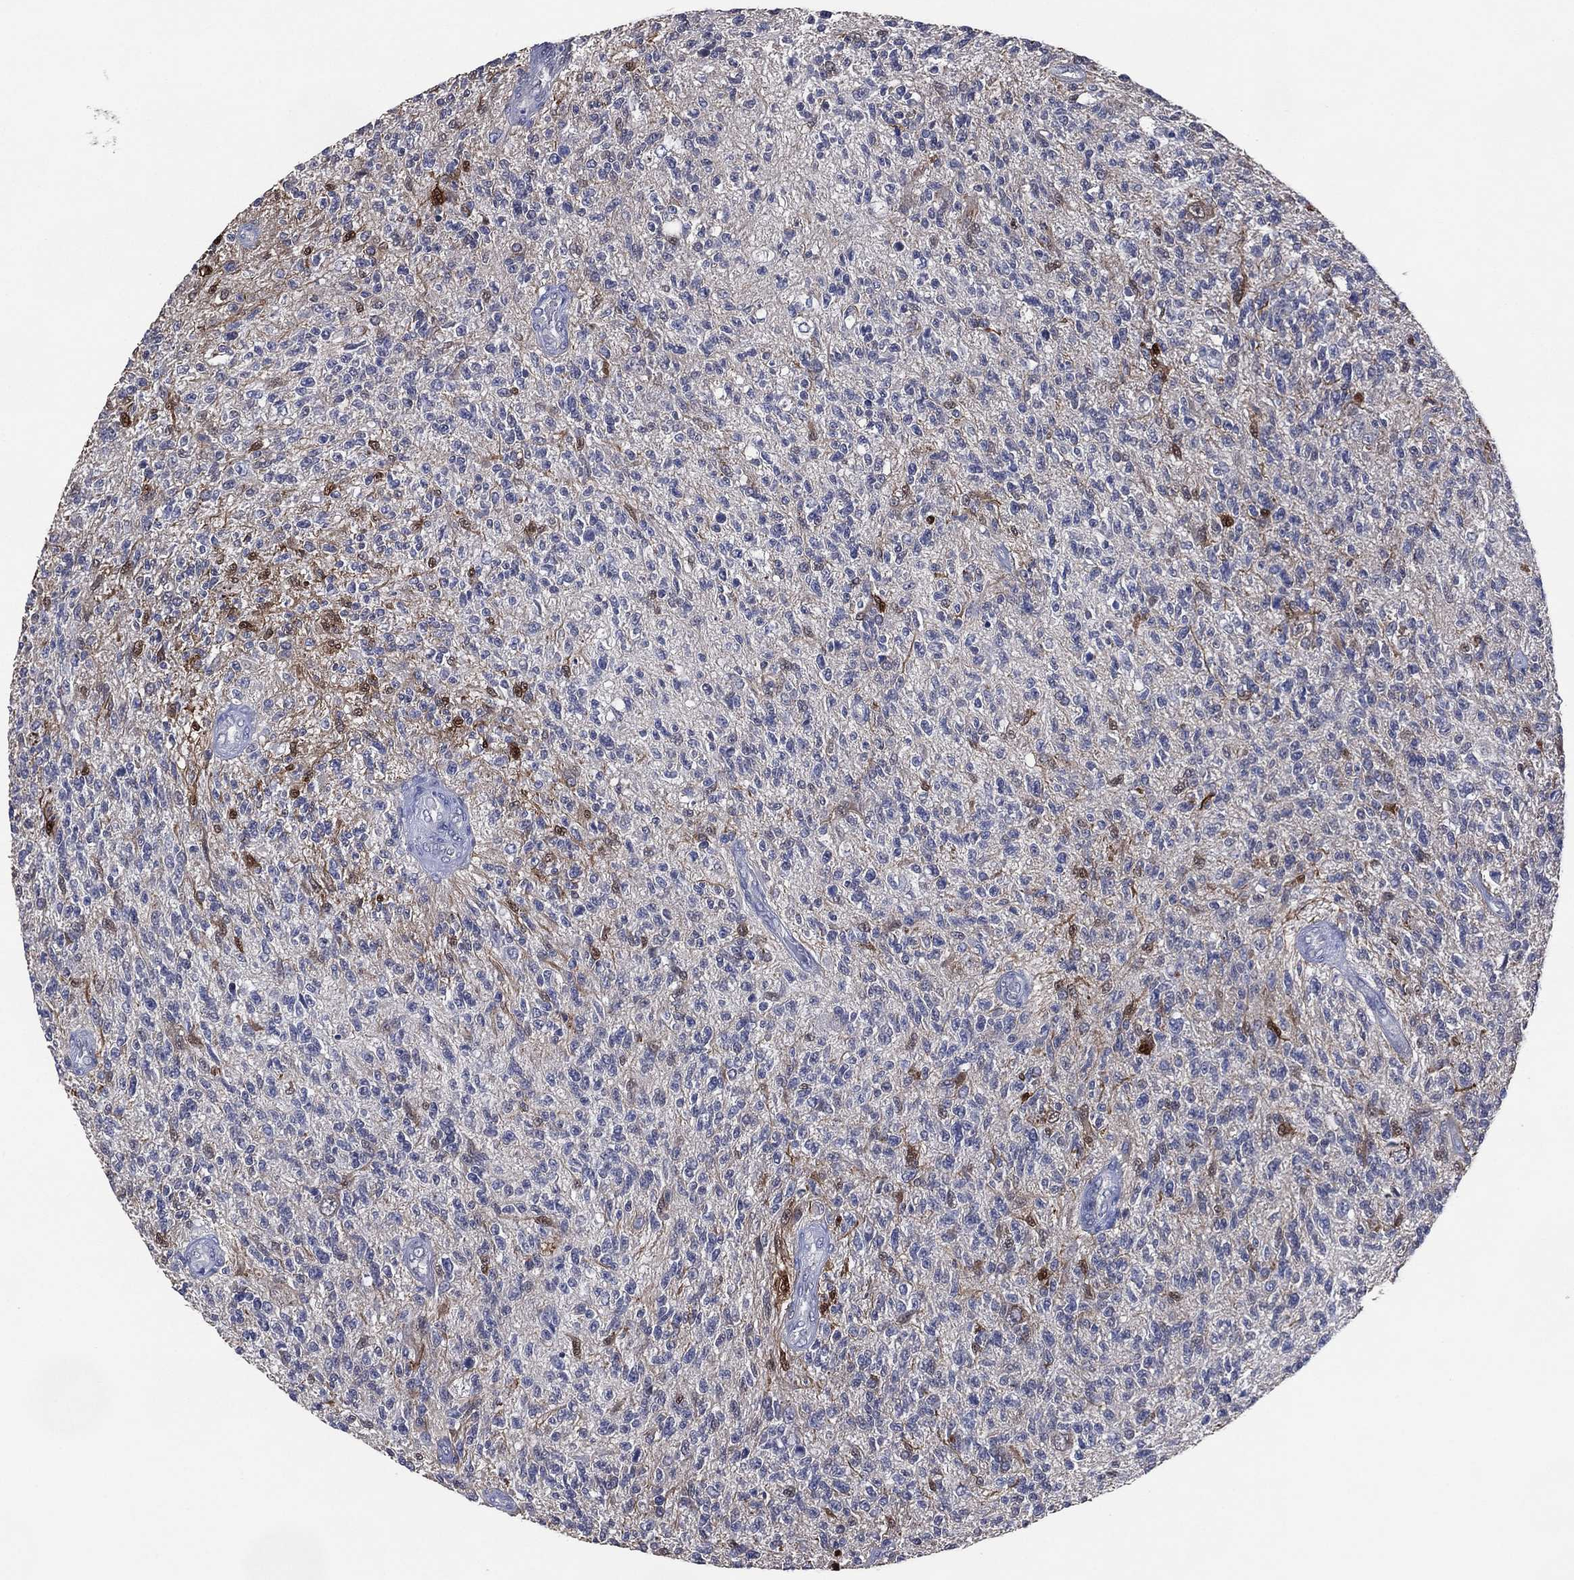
{"staining": {"intensity": "moderate", "quantity": "<25%", "location": "cytoplasmic/membranous"}, "tissue": "glioma", "cell_type": "Tumor cells", "image_type": "cancer", "snomed": [{"axis": "morphology", "description": "Glioma, malignant, High grade"}, {"axis": "topography", "description": "Brain"}], "caption": "Immunohistochemistry image of neoplastic tissue: human glioma stained using immunohistochemistry (IHC) exhibits low levels of moderate protein expression localized specifically in the cytoplasmic/membranous of tumor cells, appearing as a cytoplasmic/membranous brown color.", "gene": "AK1", "patient": {"sex": "male", "age": 56}}